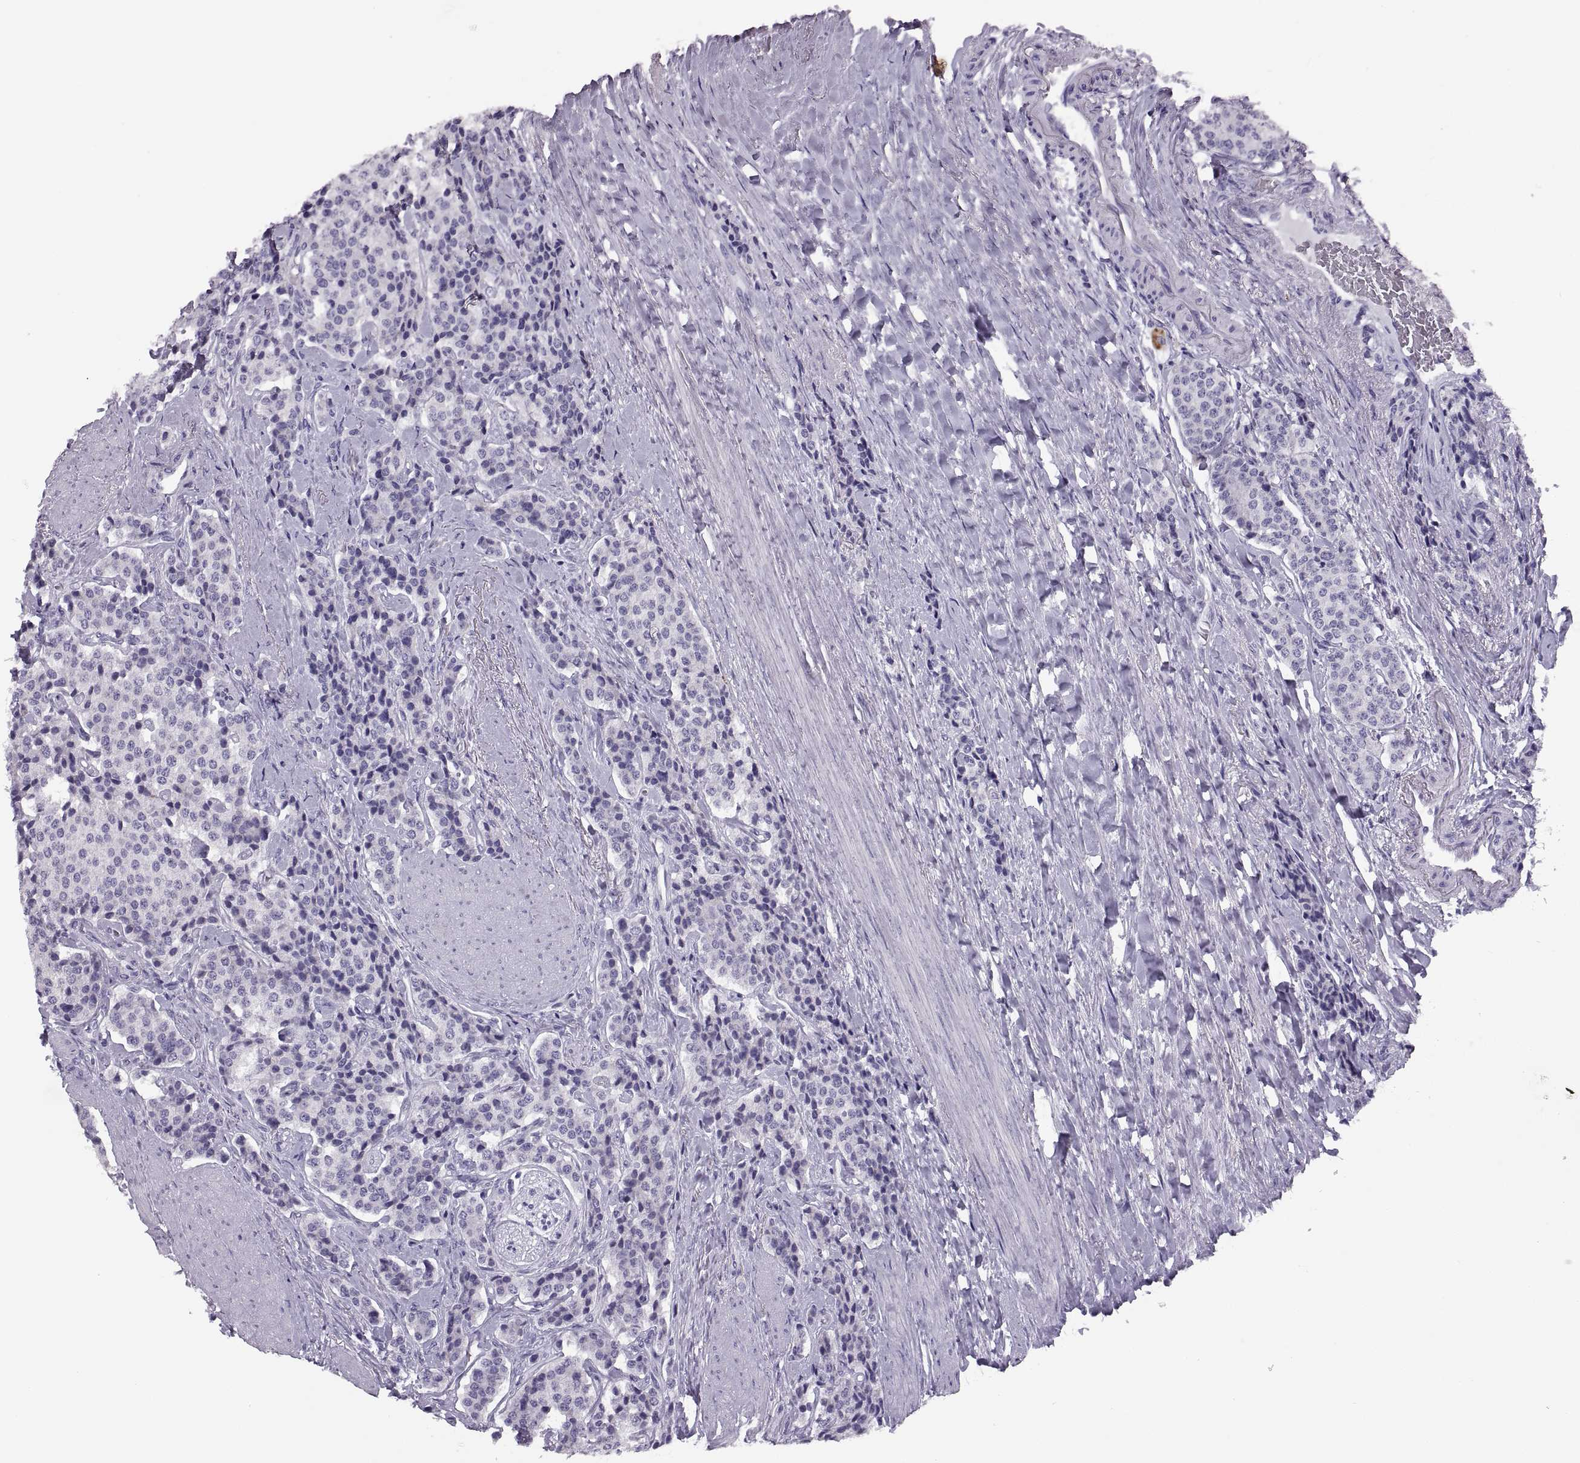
{"staining": {"intensity": "negative", "quantity": "none", "location": "none"}, "tissue": "carcinoid", "cell_type": "Tumor cells", "image_type": "cancer", "snomed": [{"axis": "morphology", "description": "Carcinoid, malignant, NOS"}, {"axis": "topography", "description": "Small intestine"}], "caption": "Tumor cells show no significant staining in carcinoid.", "gene": "QRICH2", "patient": {"sex": "female", "age": 58}}